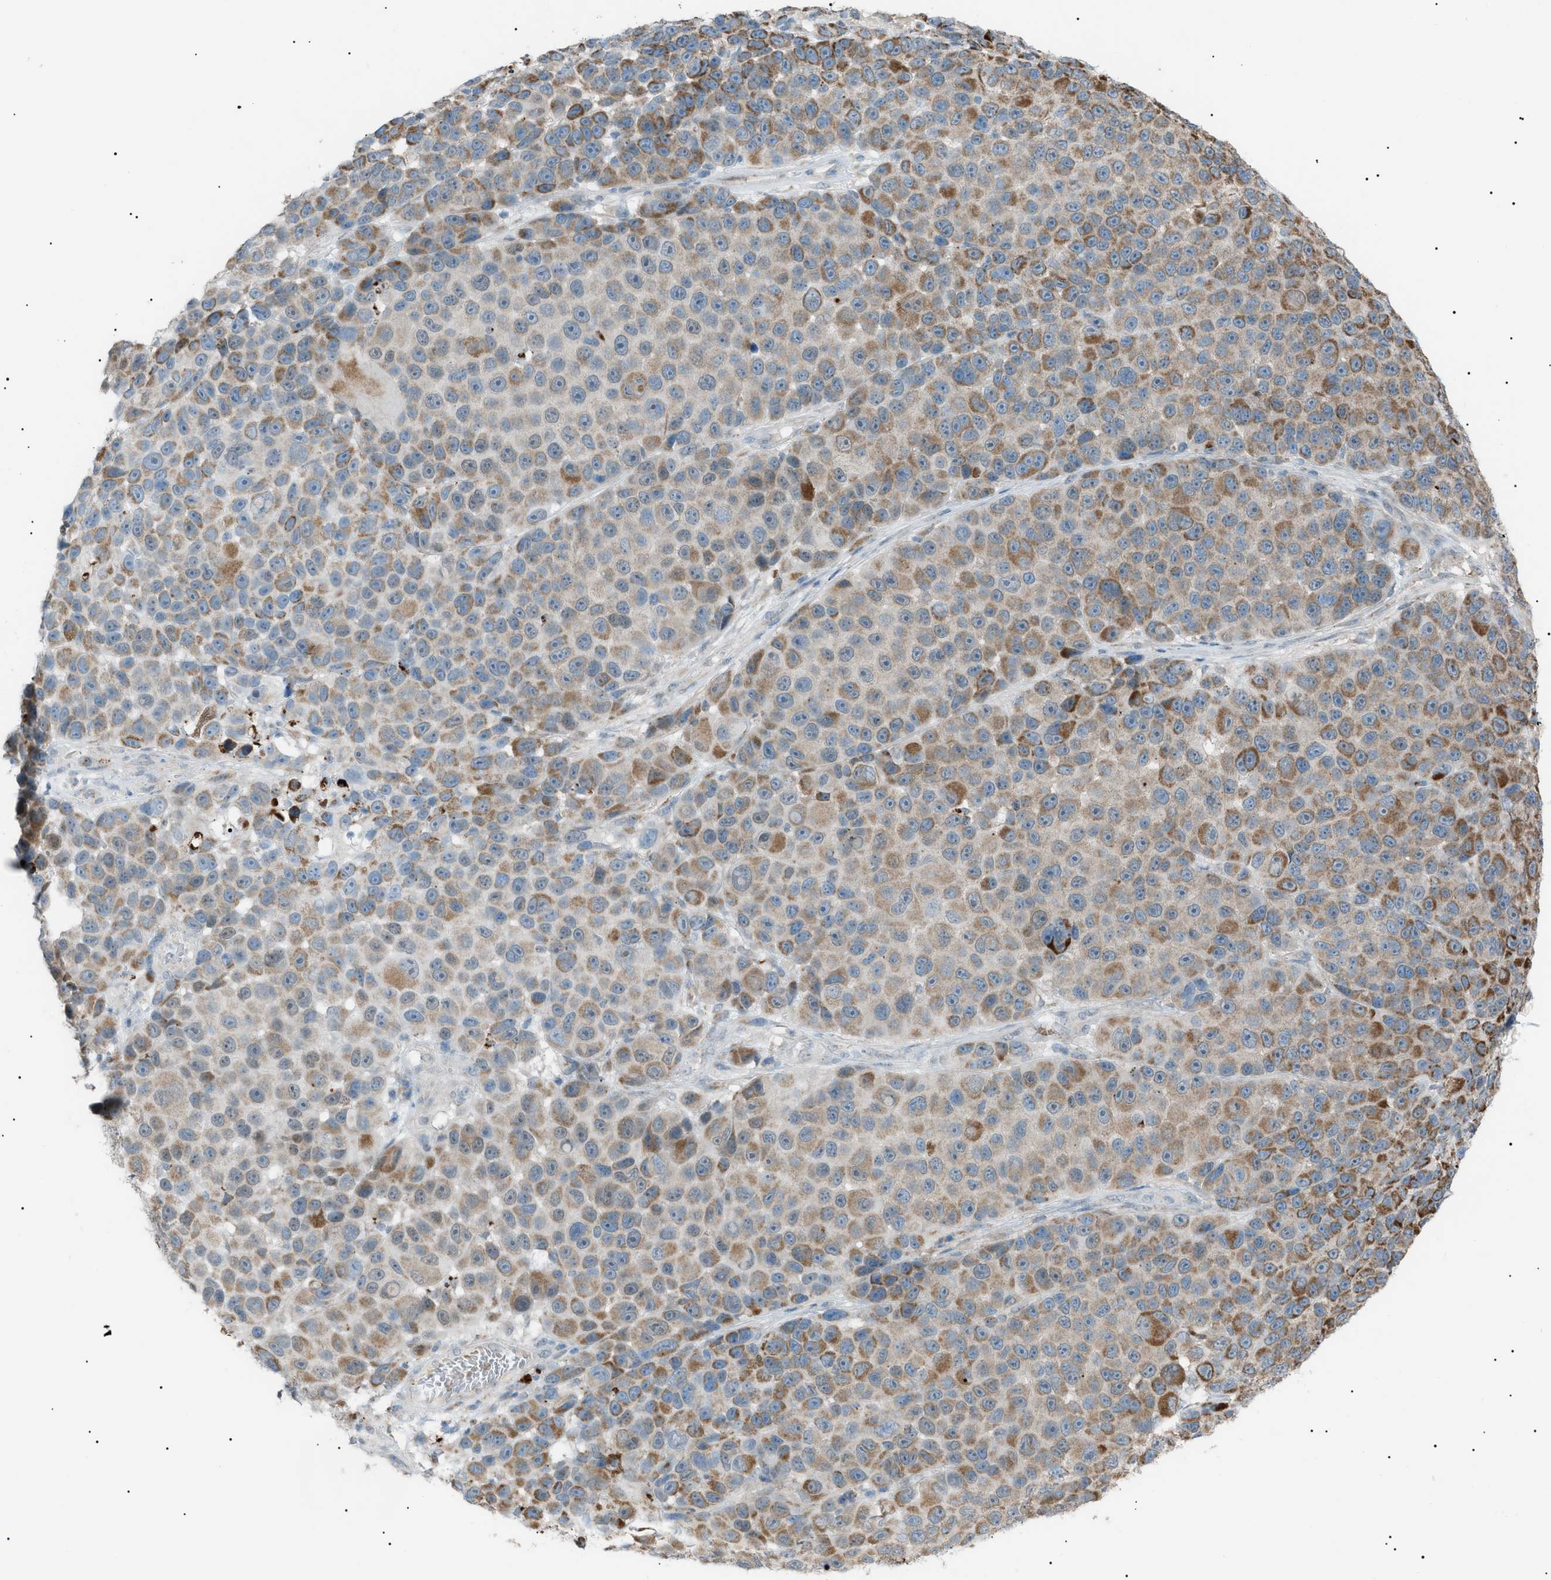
{"staining": {"intensity": "moderate", "quantity": "25%-75%", "location": "cytoplasmic/membranous"}, "tissue": "melanoma", "cell_type": "Tumor cells", "image_type": "cancer", "snomed": [{"axis": "morphology", "description": "Malignant melanoma, NOS"}, {"axis": "topography", "description": "Skin"}], "caption": "Malignant melanoma stained for a protein demonstrates moderate cytoplasmic/membranous positivity in tumor cells.", "gene": "ZNF516", "patient": {"sex": "male", "age": 53}}